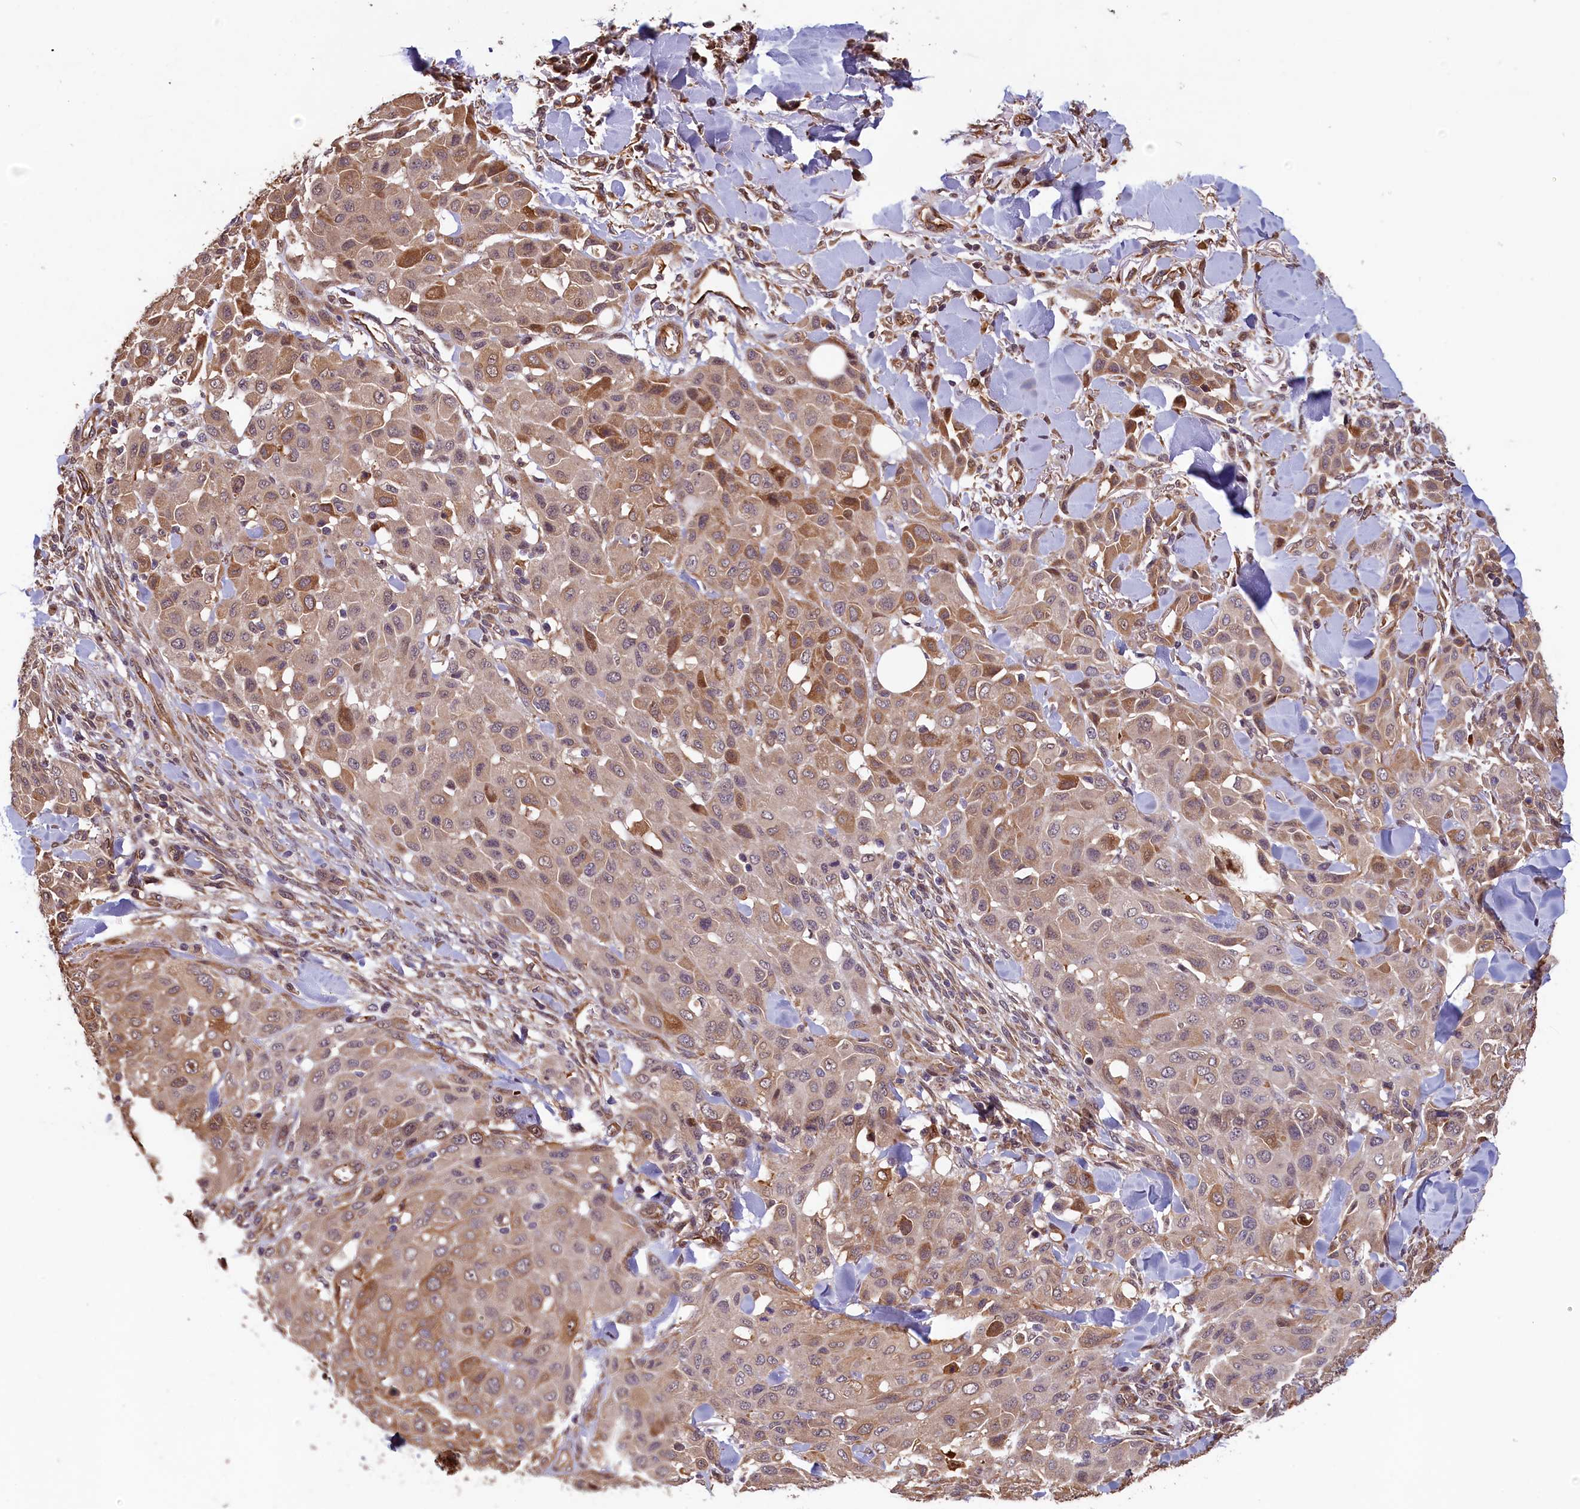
{"staining": {"intensity": "weak", "quantity": ">75%", "location": "cytoplasmic/membranous"}, "tissue": "melanoma", "cell_type": "Tumor cells", "image_type": "cancer", "snomed": [{"axis": "morphology", "description": "Malignant melanoma, Metastatic site"}, {"axis": "topography", "description": "Skin"}], "caption": "A brown stain shows weak cytoplasmic/membranous expression of a protein in human malignant melanoma (metastatic site) tumor cells. Nuclei are stained in blue.", "gene": "ACSBG1", "patient": {"sex": "female", "age": 81}}